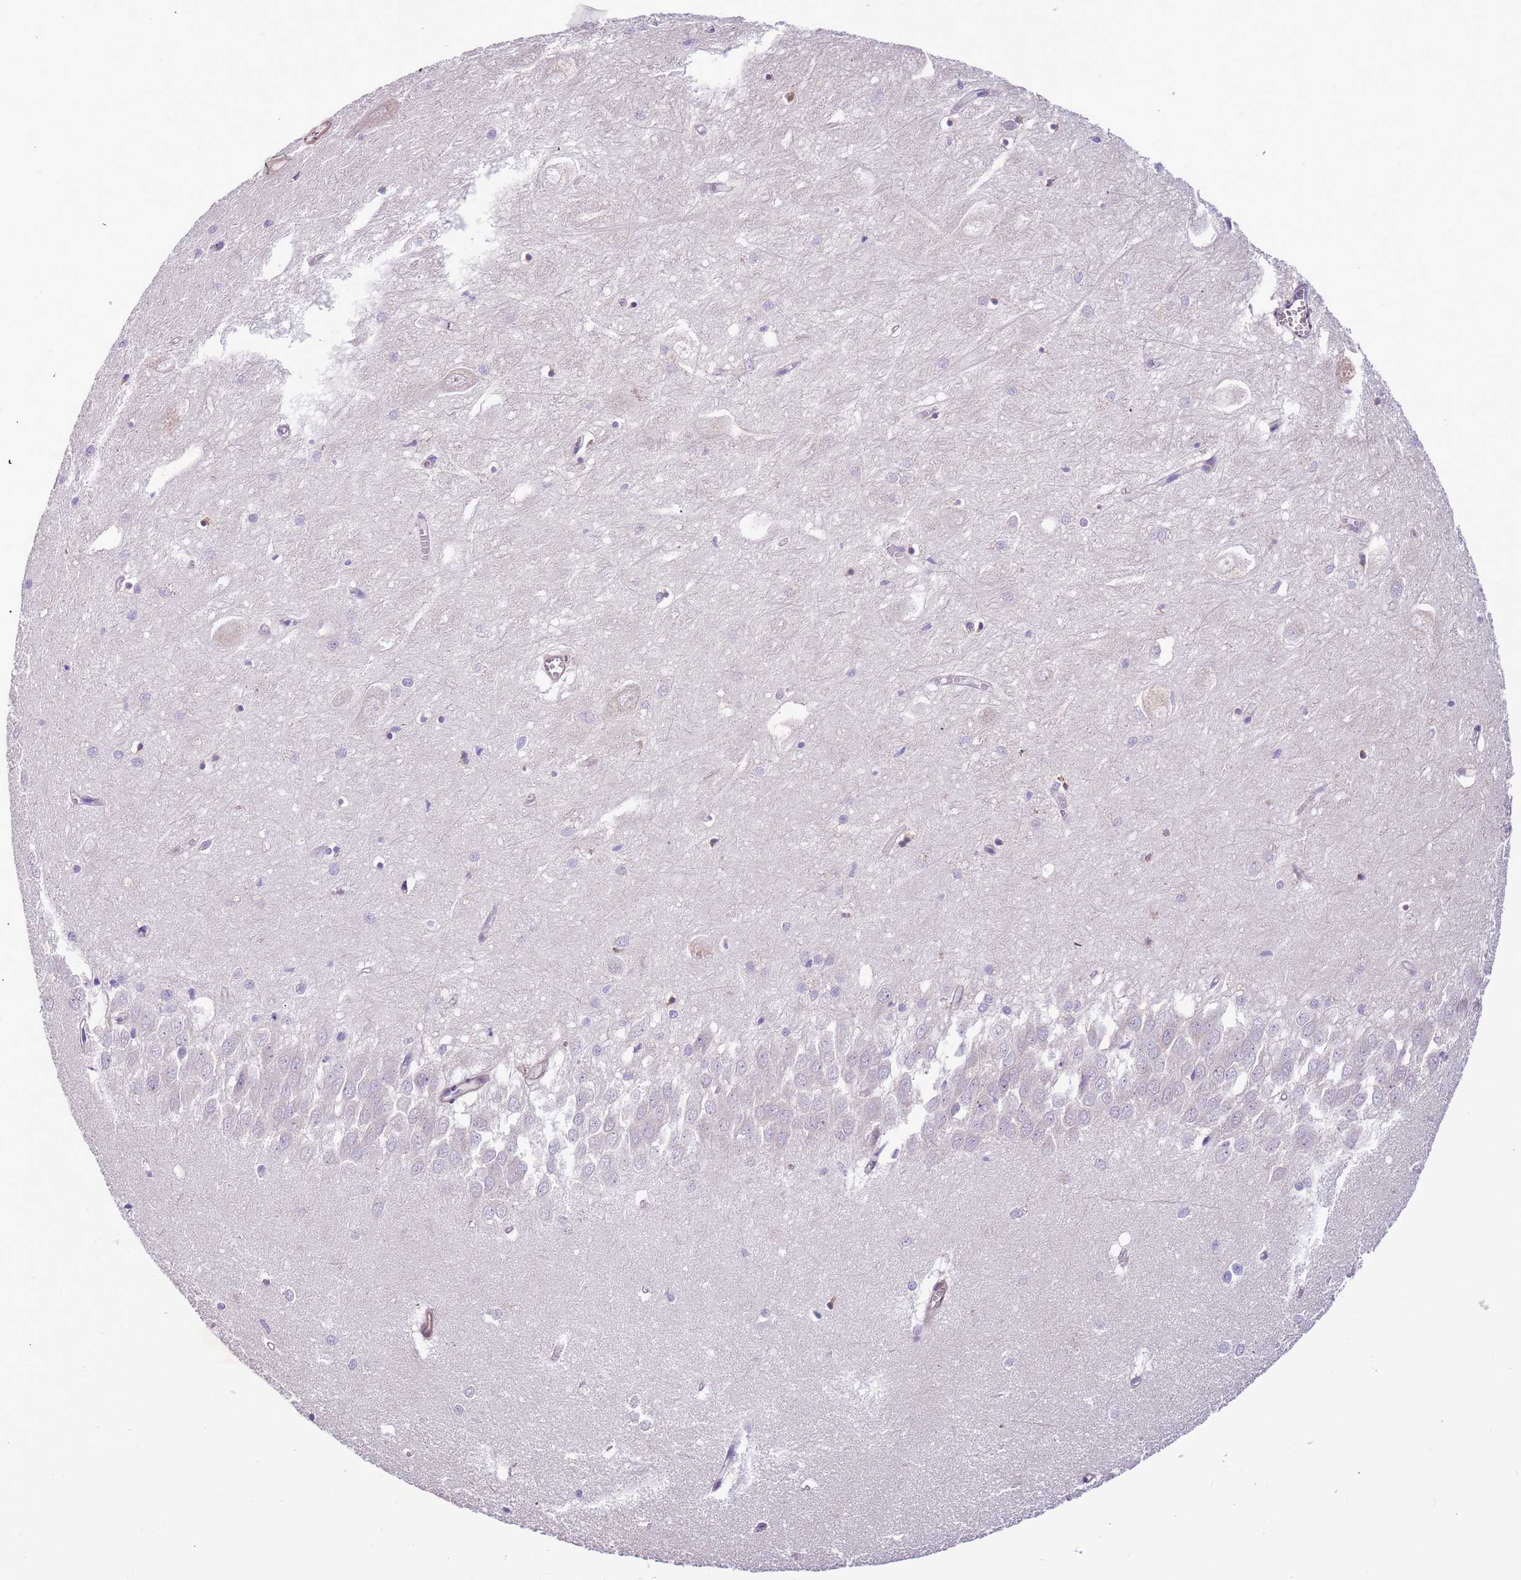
{"staining": {"intensity": "negative", "quantity": "none", "location": "none"}, "tissue": "hippocampus", "cell_type": "Glial cells", "image_type": "normal", "snomed": [{"axis": "morphology", "description": "Normal tissue, NOS"}, {"axis": "topography", "description": "Hippocampus"}], "caption": "The photomicrograph demonstrates no significant positivity in glial cells of hippocampus.", "gene": "PLEKHH1", "patient": {"sex": "female", "age": 64}}